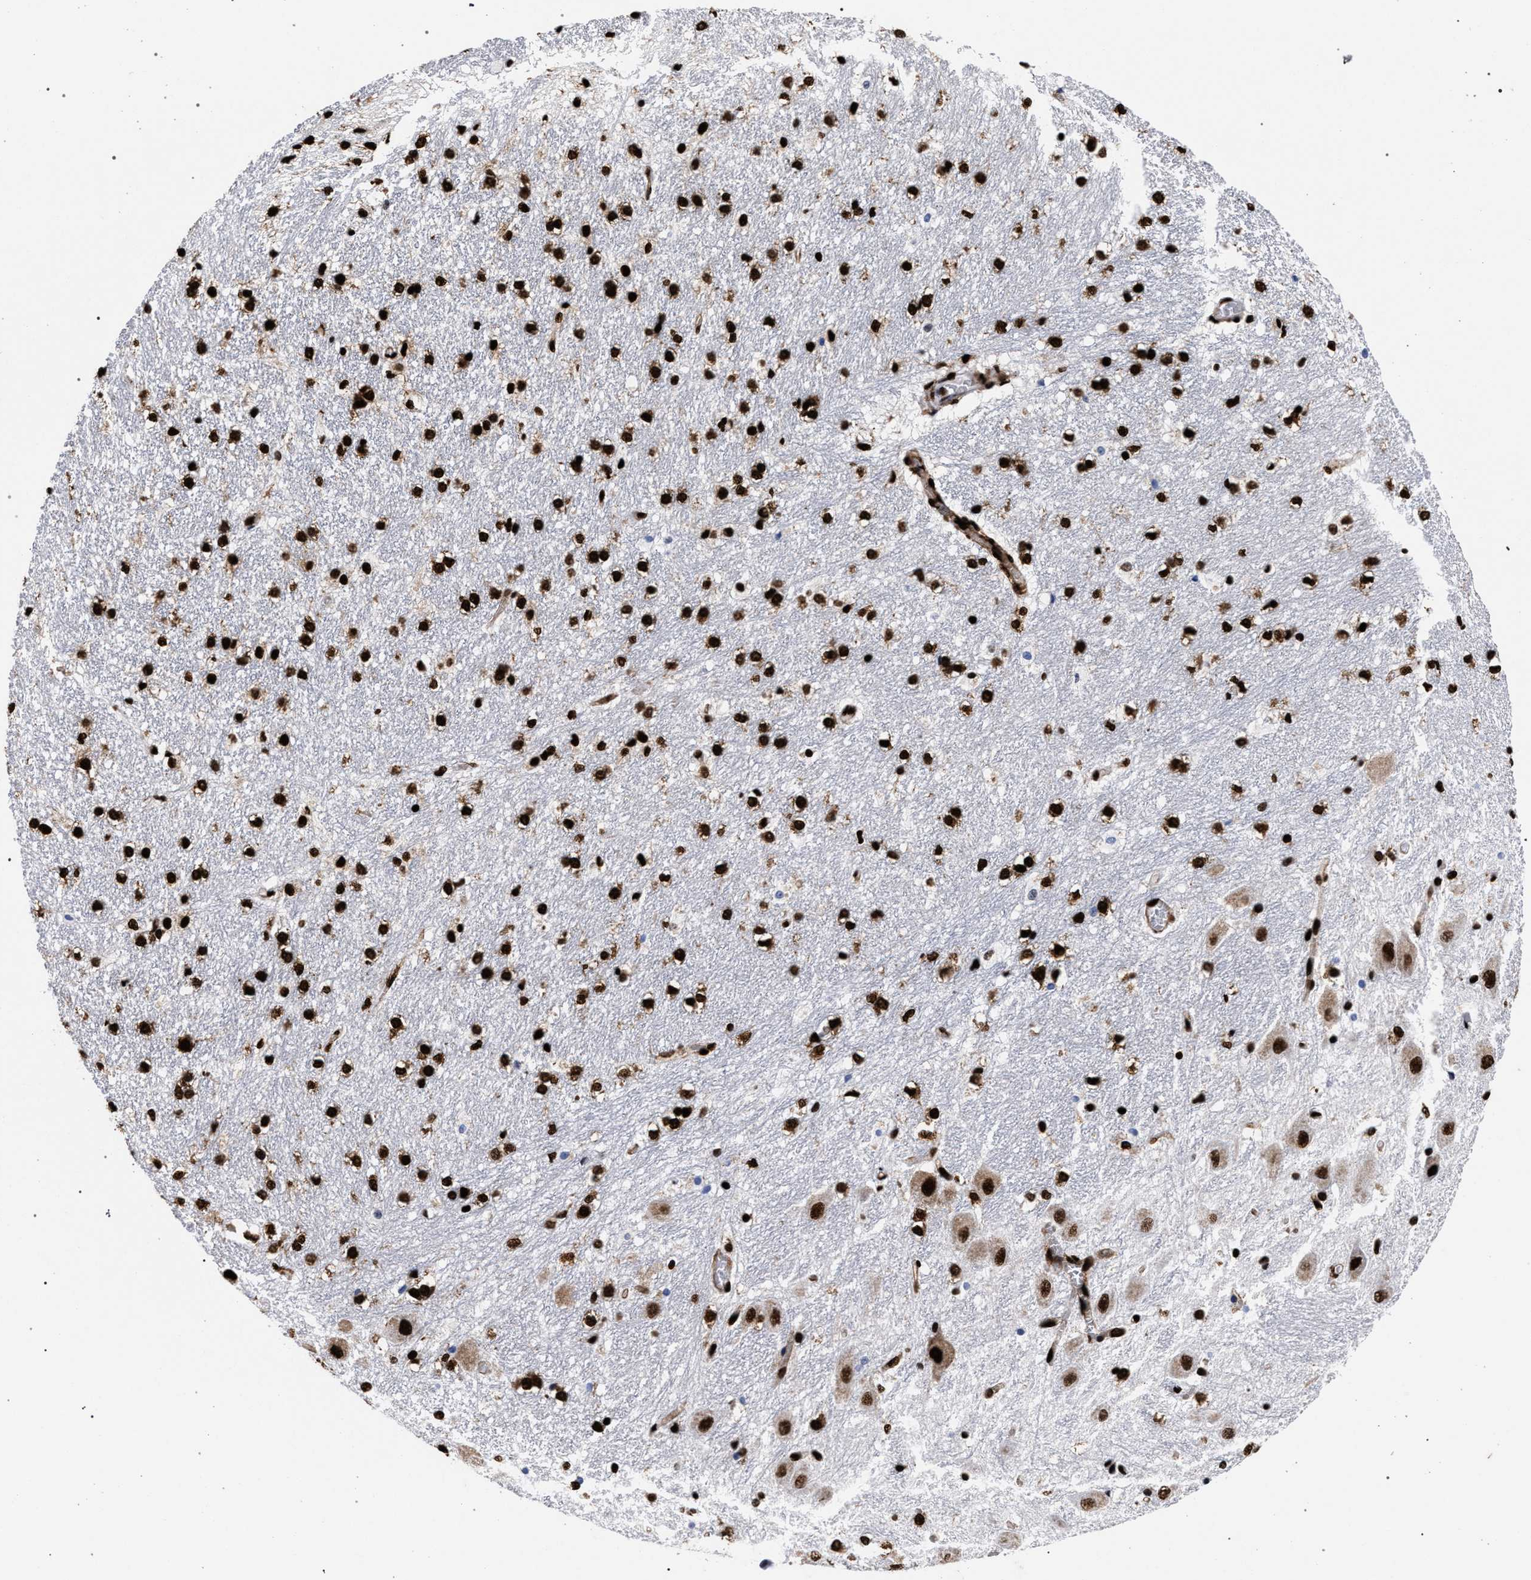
{"staining": {"intensity": "strong", "quantity": ">75%", "location": "nuclear"}, "tissue": "hippocampus", "cell_type": "Glial cells", "image_type": "normal", "snomed": [{"axis": "morphology", "description": "Normal tissue, NOS"}, {"axis": "topography", "description": "Hippocampus"}], "caption": "Immunohistochemistry (DAB) staining of normal human hippocampus reveals strong nuclear protein positivity in approximately >75% of glial cells. (DAB (3,3'-diaminobenzidine) = brown stain, brightfield microscopy at high magnification).", "gene": "HNRNPA1", "patient": {"sex": "female", "age": 19}}